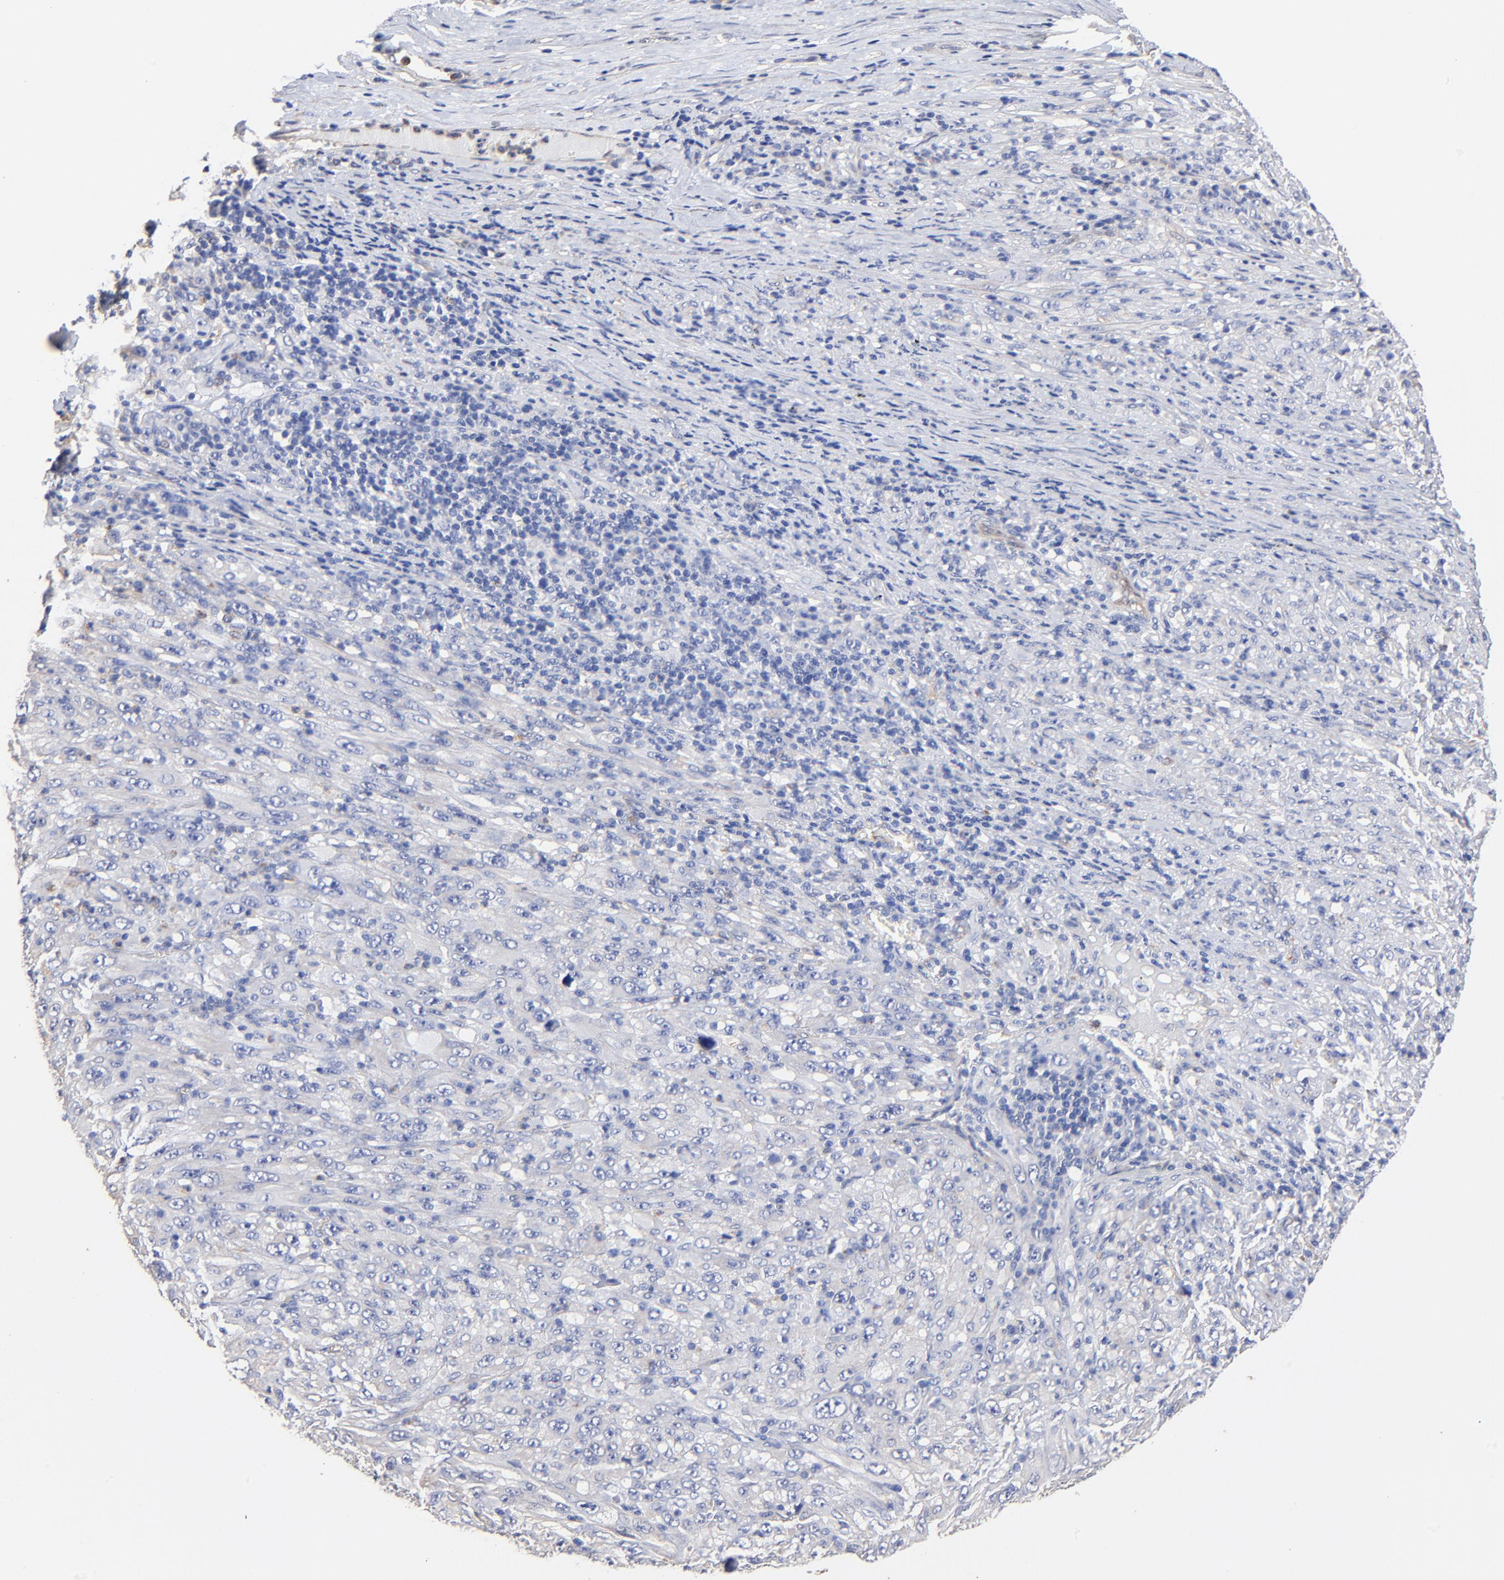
{"staining": {"intensity": "negative", "quantity": "none", "location": "none"}, "tissue": "melanoma", "cell_type": "Tumor cells", "image_type": "cancer", "snomed": [{"axis": "morphology", "description": "Malignant melanoma, Metastatic site"}, {"axis": "topography", "description": "Skin"}], "caption": "Immunohistochemical staining of human malignant melanoma (metastatic site) displays no significant expression in tumor cells.", "gene": "TAGLN2", "patient": {"sex": "female", "age": 56}}